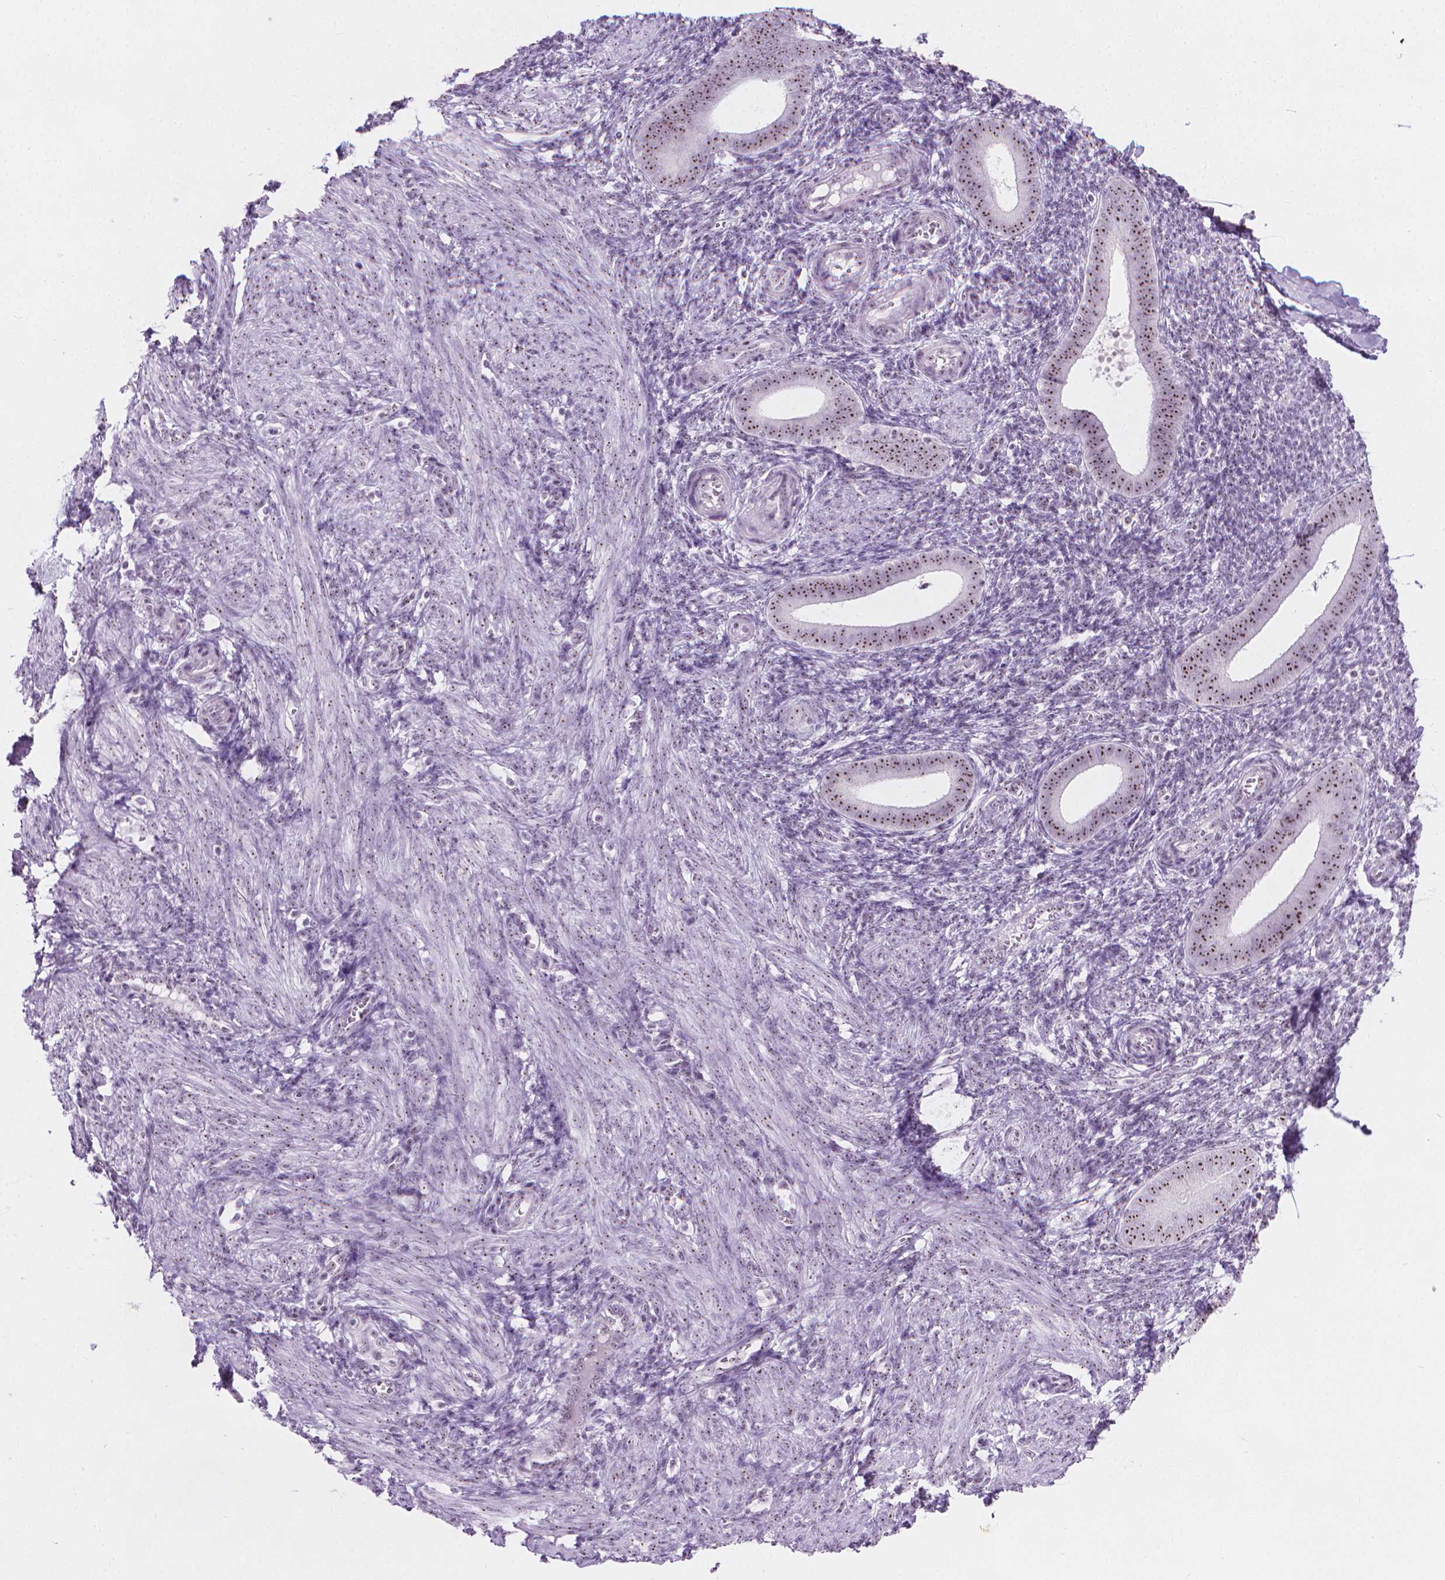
{"staining": {"intensity": "negative", "quantity": "none", "location": "none"}, "tissue": "endometrium", "cell_type": "Cells in endometrial stroma", "image_type": "normal", "snomed": [{"axis": "morphology", "description": "Normal tissue, NOS"}, {"axis": "topography", "description": "Endometrium"}], "caption": "Histopathology image shows no protein expression in cells in endometrial stroma of benign endometrium.", "gene": "NOL7", "patient": {"sex": "female", "age": 25}}